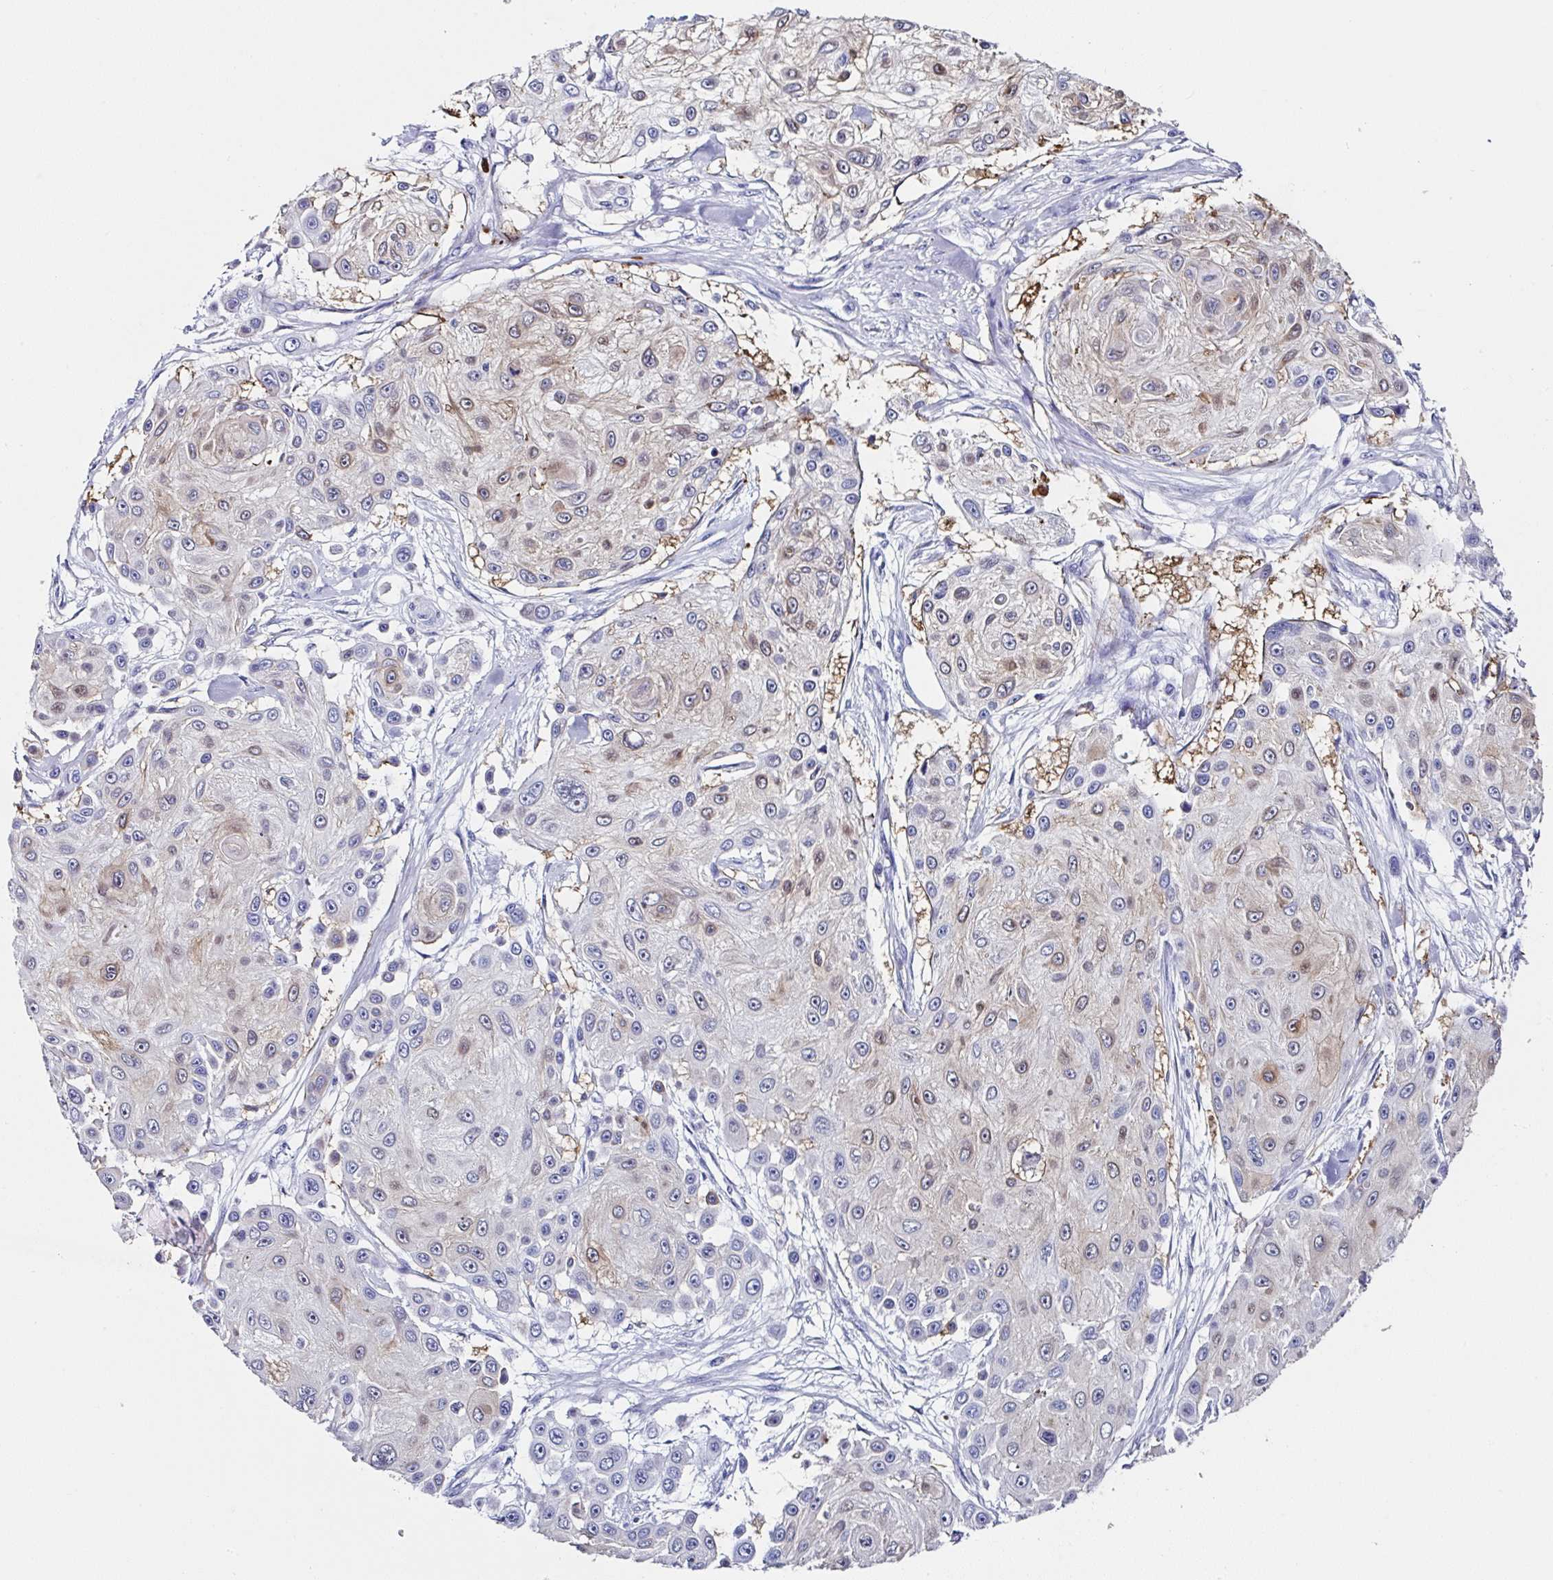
{"staining": {"intensity": "moderate", "quantity": "25%-75%", "location": "cytoplasmic/membranous"}, "tissue": "skin cancer", "cell_type": "Tumor cells", "image_type": "cancer", "snomed": [{"axis": "morphology", "description": "Squamous cell carcinoma, NOS"}, {"axis": "topography", "description": "Skin"}], "caption": "Skin squamous cell carcinoma stained for a protein (brown) demonstrates moderate cytoplasmic/membranous positive positivity in approximately 25%-75% of tumor cells.", "gene": "UGT3A1", "patient": {"sex": "male", "age": 67}}